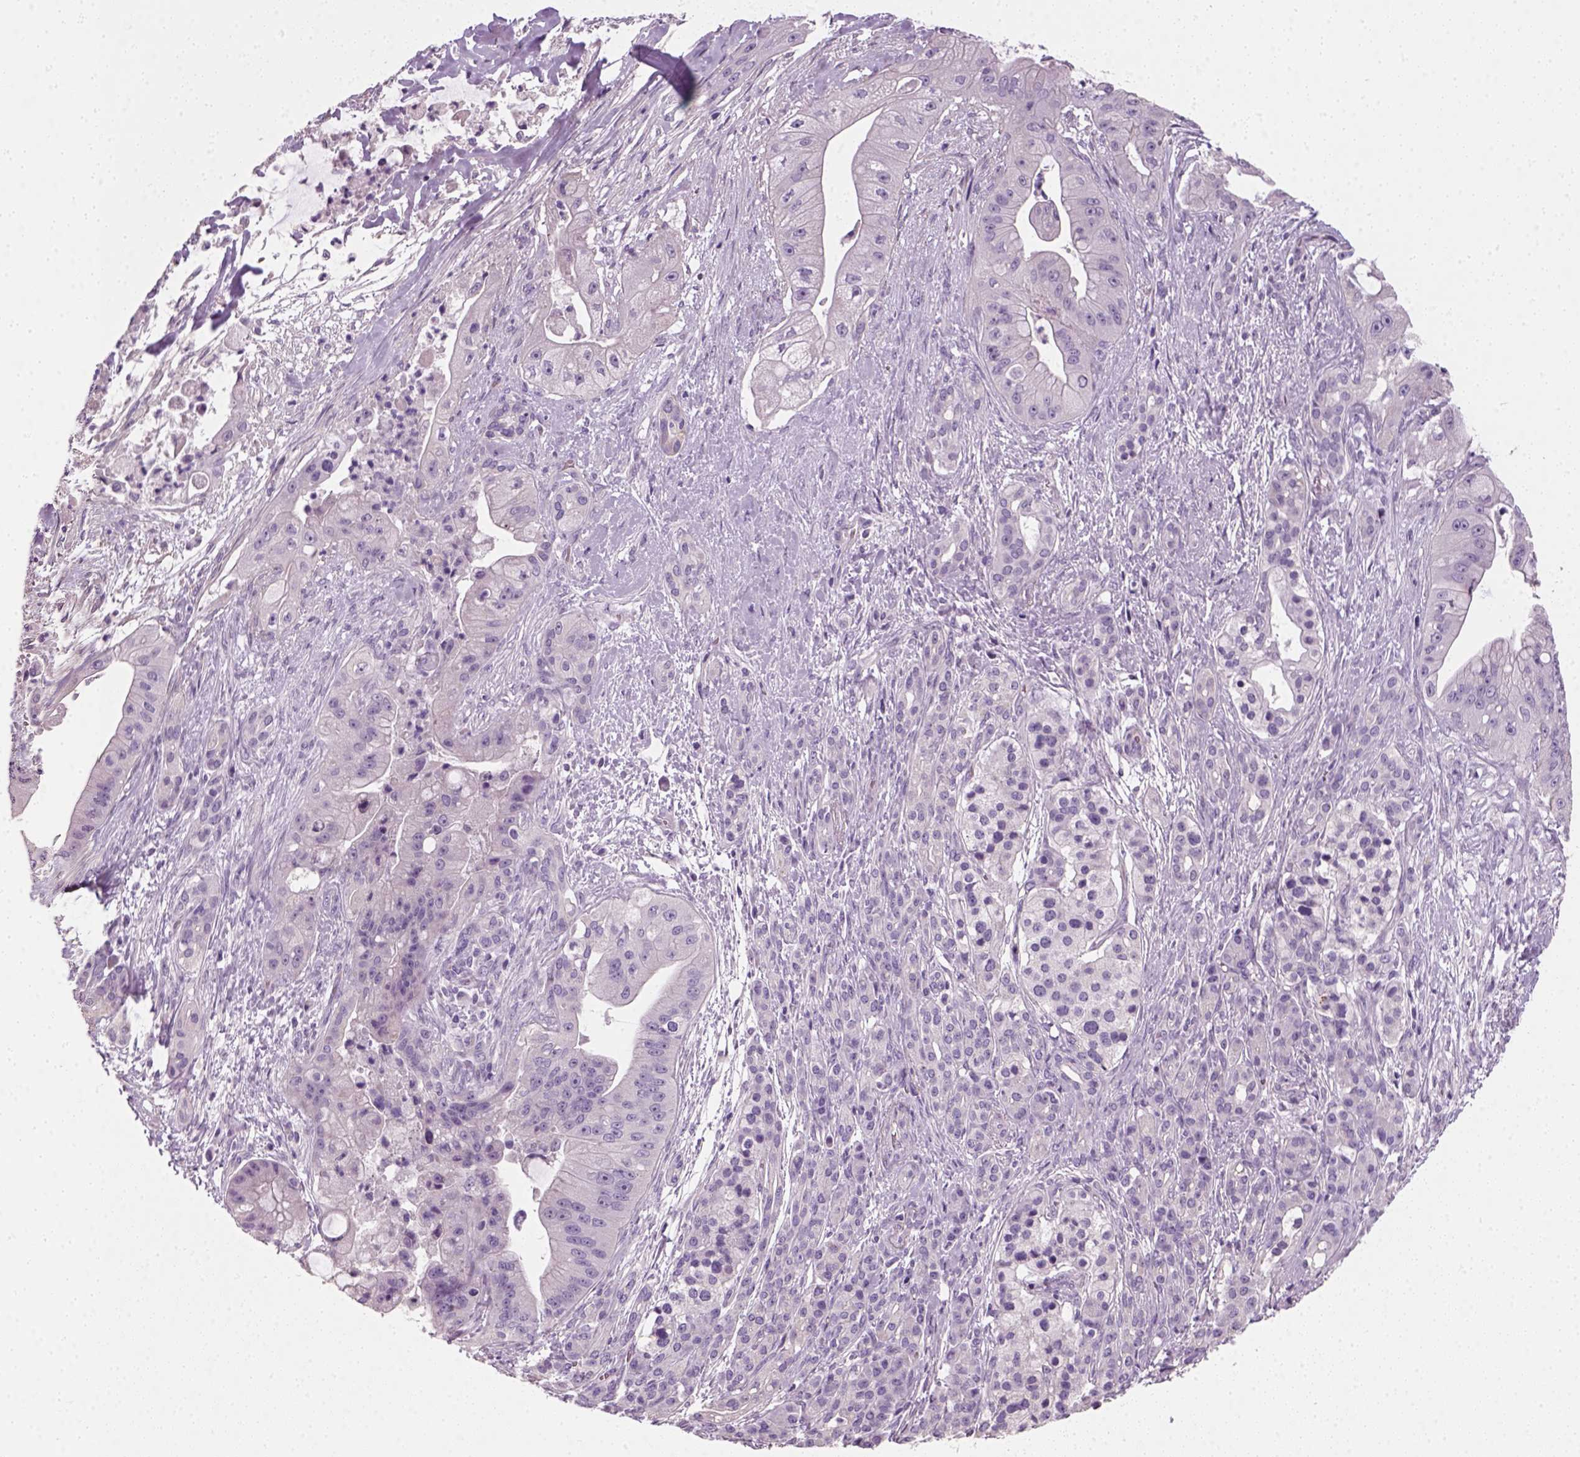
{"staining": {"intensity": "negative", "quantity": "none", "location": "none"}, "tissue": "pancreatic cancer", "cell_type": "Tumor cells", "image_type": "cancer", "snomed": [{"axis": "morphology", "description": "Normal tissue, NOS"}, {"axis": "morphology", "description": "Inflammation, NOS"}, {"axis": "morphology", "description": "Adenocarcinoma, NOS"}, {"axis": "topography", "description": "Pancreas"}], "caption": "Pancreatic adenocarcinoma was stained to show a protein in brown. There is no significant staining in tumor cells. The staining was performed using DAB (3,3'-diaminobenzidine) to visualize the protein expression in brown, while the nuclei were stained in blue with hematoxylin (Magnification: 20x).", "gene": "ELOVL3", "patient": {"sex": "male", "age": 57}}